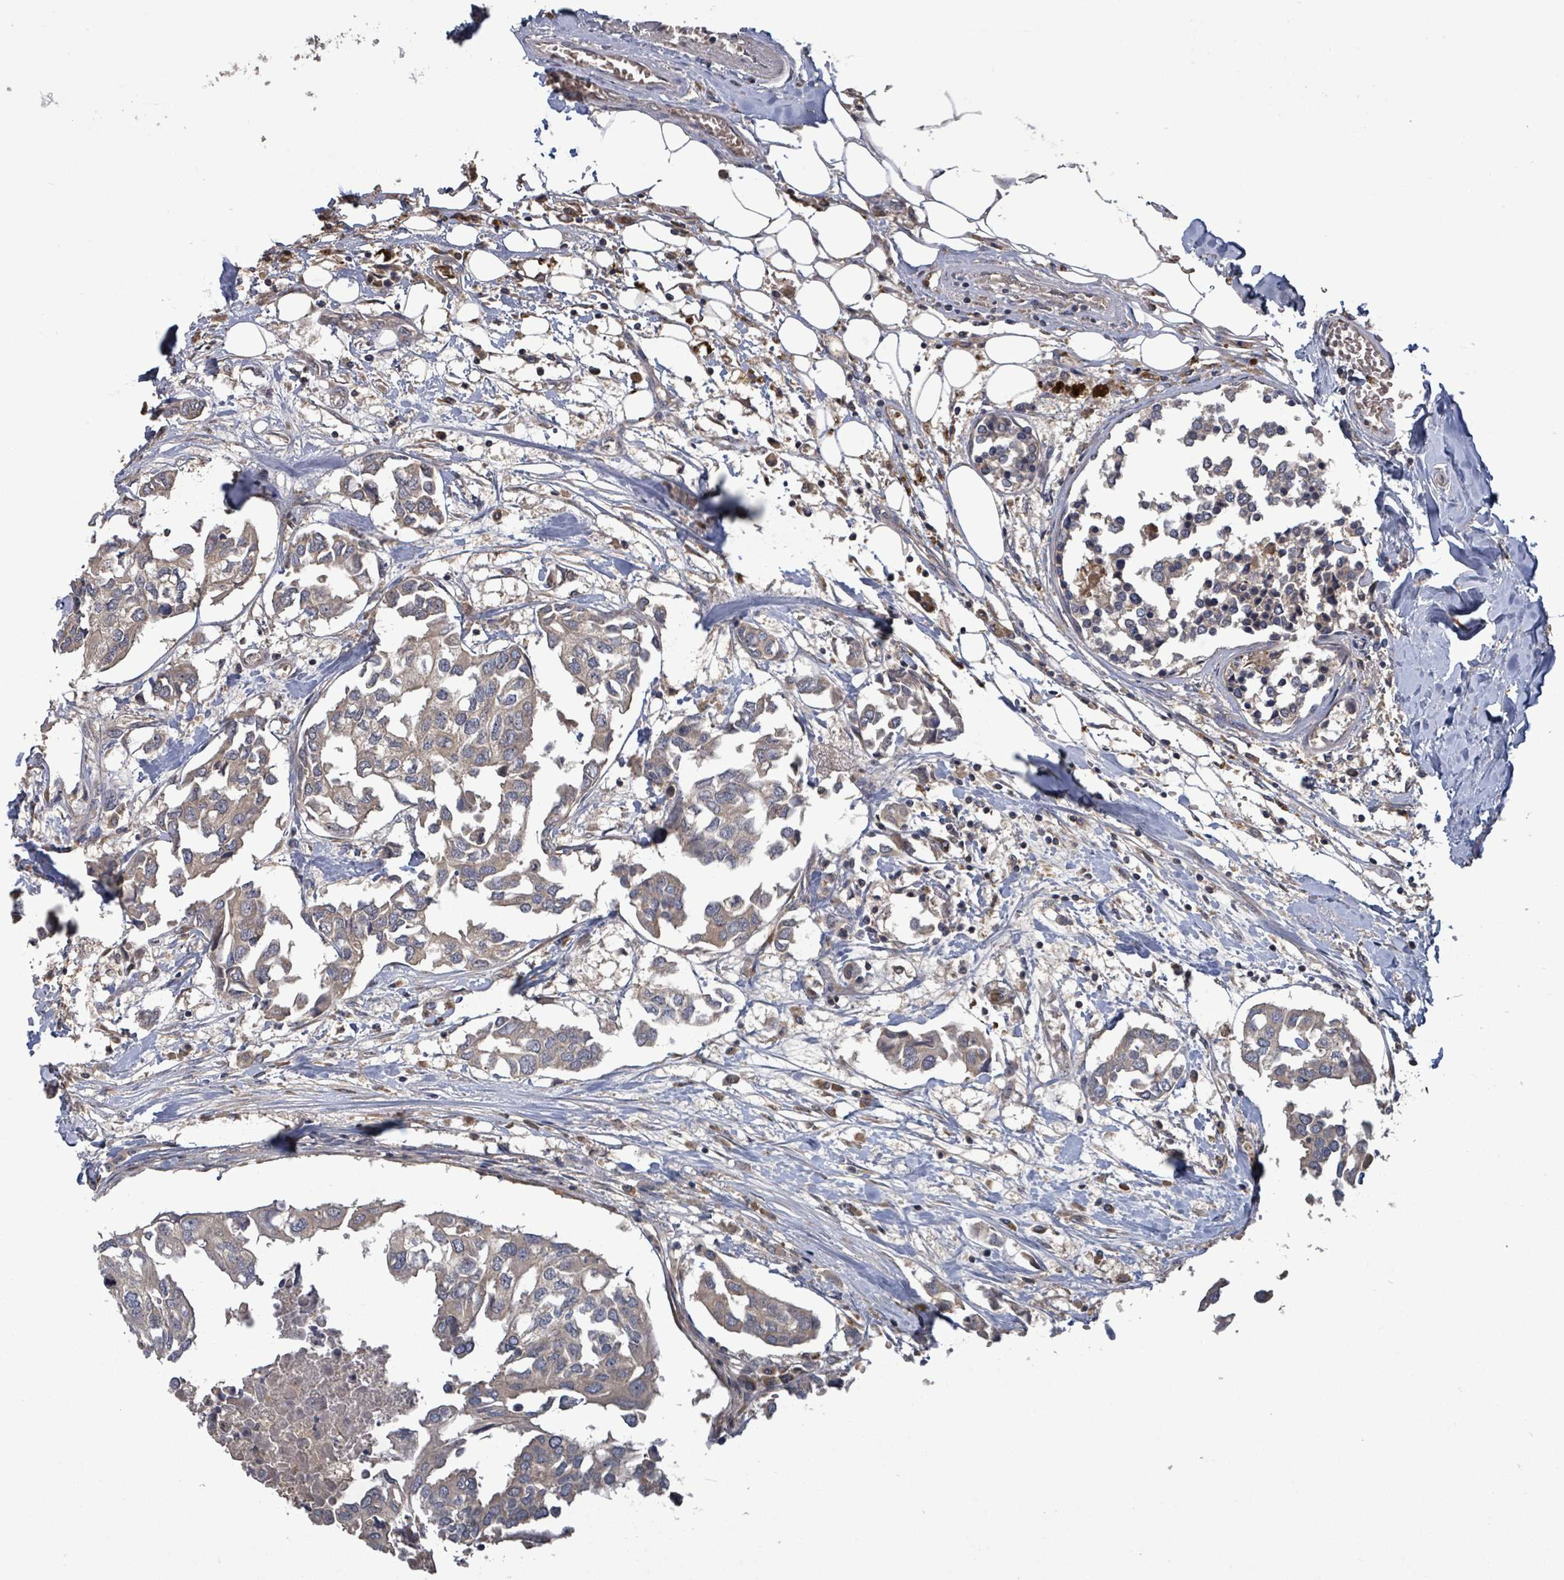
{"staining": {"intensity": "negative", "quantity": "none", "location": "none"}, "tissue": "breast cancer", "cell_type": "Tumor cells", "image_type": "cancer", "snomed": [{"axis": "morphology", "description": "Duct carcinoma"}, {"axis": "topography", "description": "Breast"}], "caption": "Protein analysis of breast cancer reveals no significant staining in tumor cells. Brightfield microscopy of immunohistochemistry stained with DAB (3,3'-diaminobenzidine) (brown) and hematoxylin (blue), captured at high magnification.", "gene": "SERPINE3", "patient": {"sex": "female", "age": 83}}